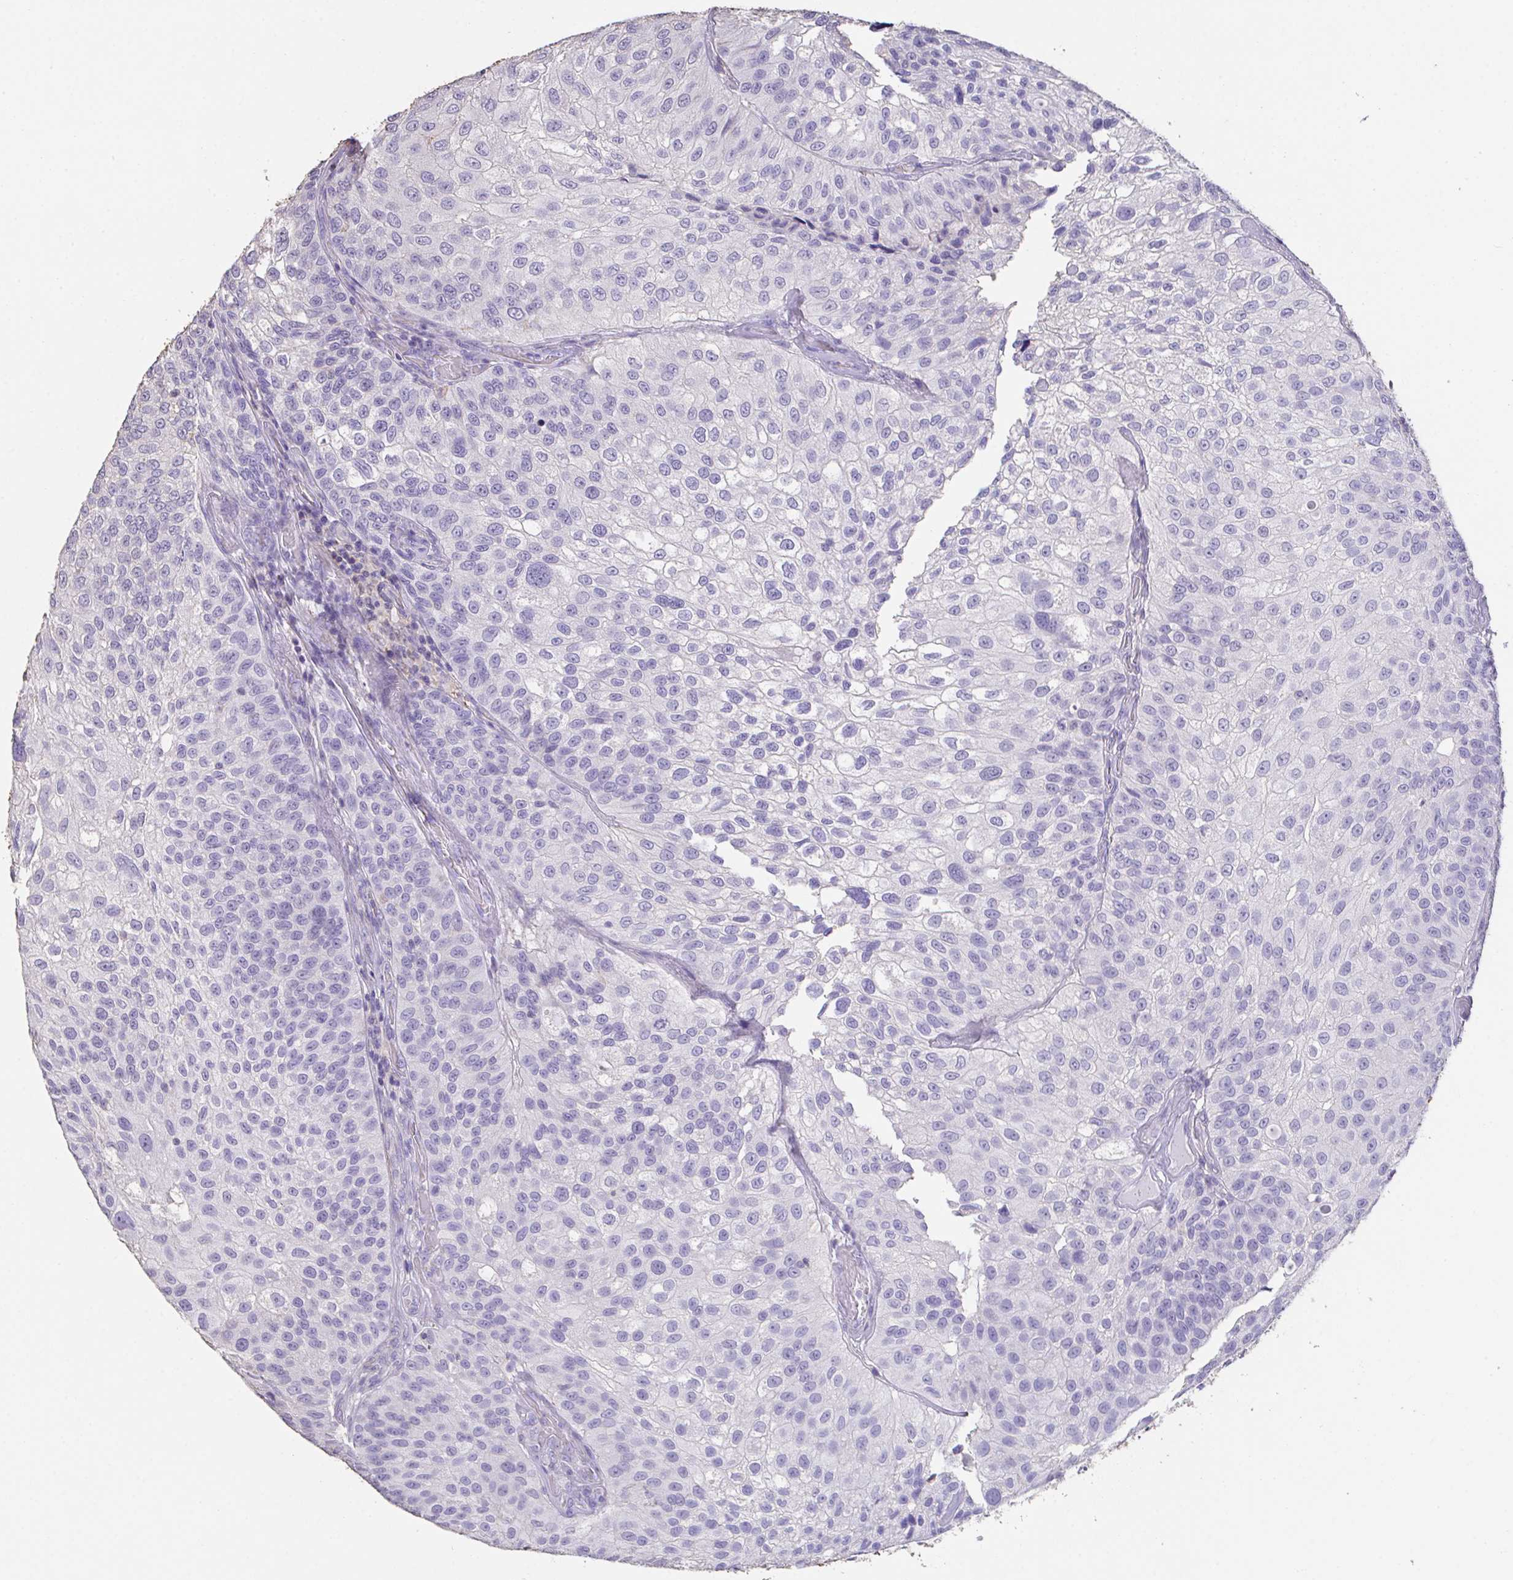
{"staining": {"intensity": "negative", "quantity": "none", "location": "none"}, "tissue": "urothelial cancer", "cell_type": "Tumor cells", "image_type": "cancer", "snomed": [{"axis": "morphology", "description": "Urothelial carcinoma, NOS"}, {"axis": "topography", "description": "Urinary bladder"}], "caption": "The image shows no significant positivity in tumor cells of urothelial cancer.", "gene": "IL23R", "patient": {"sex": "male", "age": 87}}